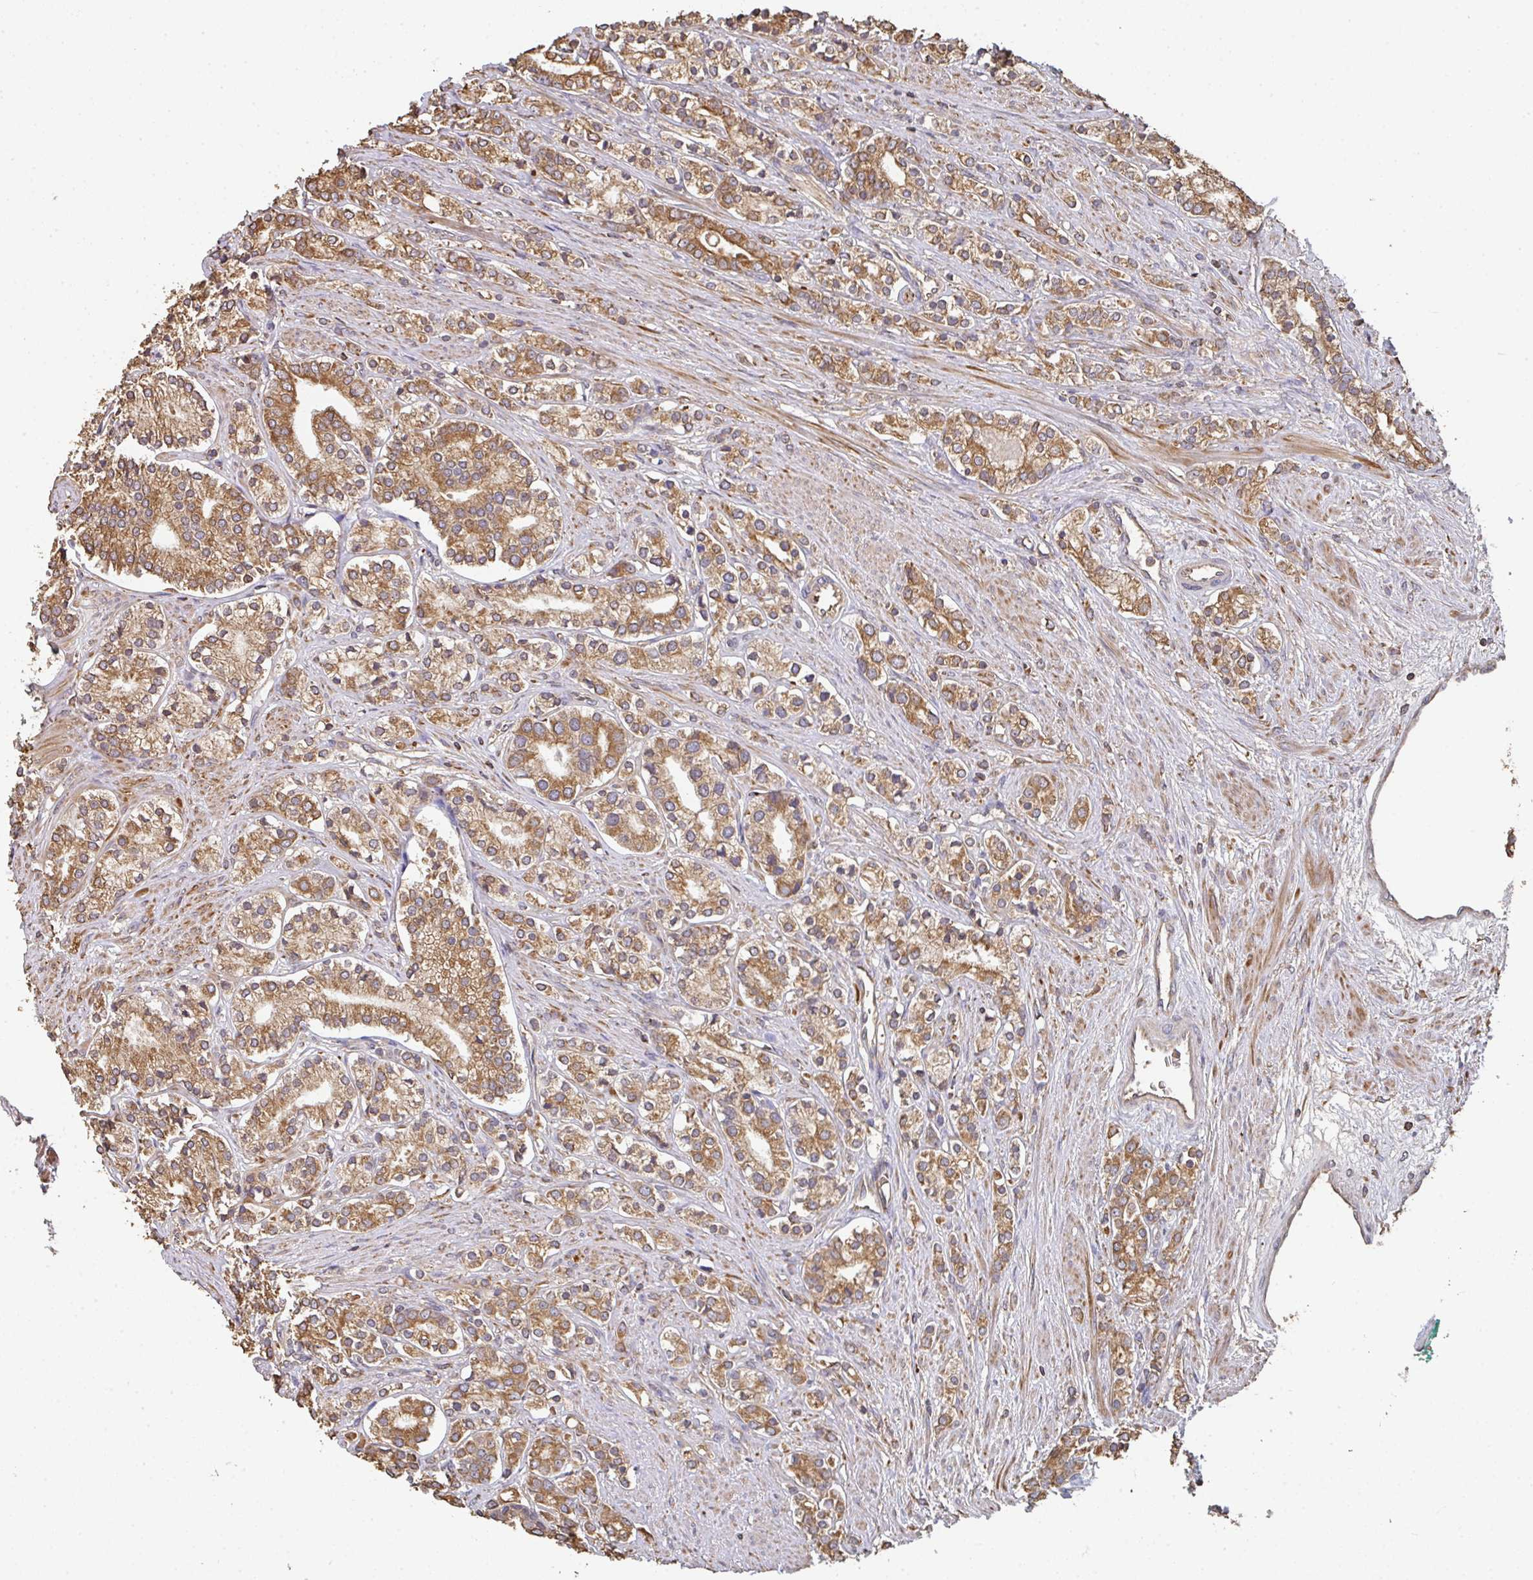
{"staining": {"intensity": "moderate", "quantity": ">75%", "location": "cytoplasmic/membranous"}, "tissue": "prostate cancer", "cell_type": "Tumor cells", "image_type": "cancer", "snomed": [{"axis": "morphology", "description": "Adenocarcinoma, High grade"}, {"axis": "topography", "description": "Prostate"}], "caption": "Immunohistochemical staining of prostate cancer displays medium levels of moderate cytoplasmic/membranous expression in approximately >75% of tumor cells.", "gene": "POLG", "patient": {"sex": "male", "age": 58}}